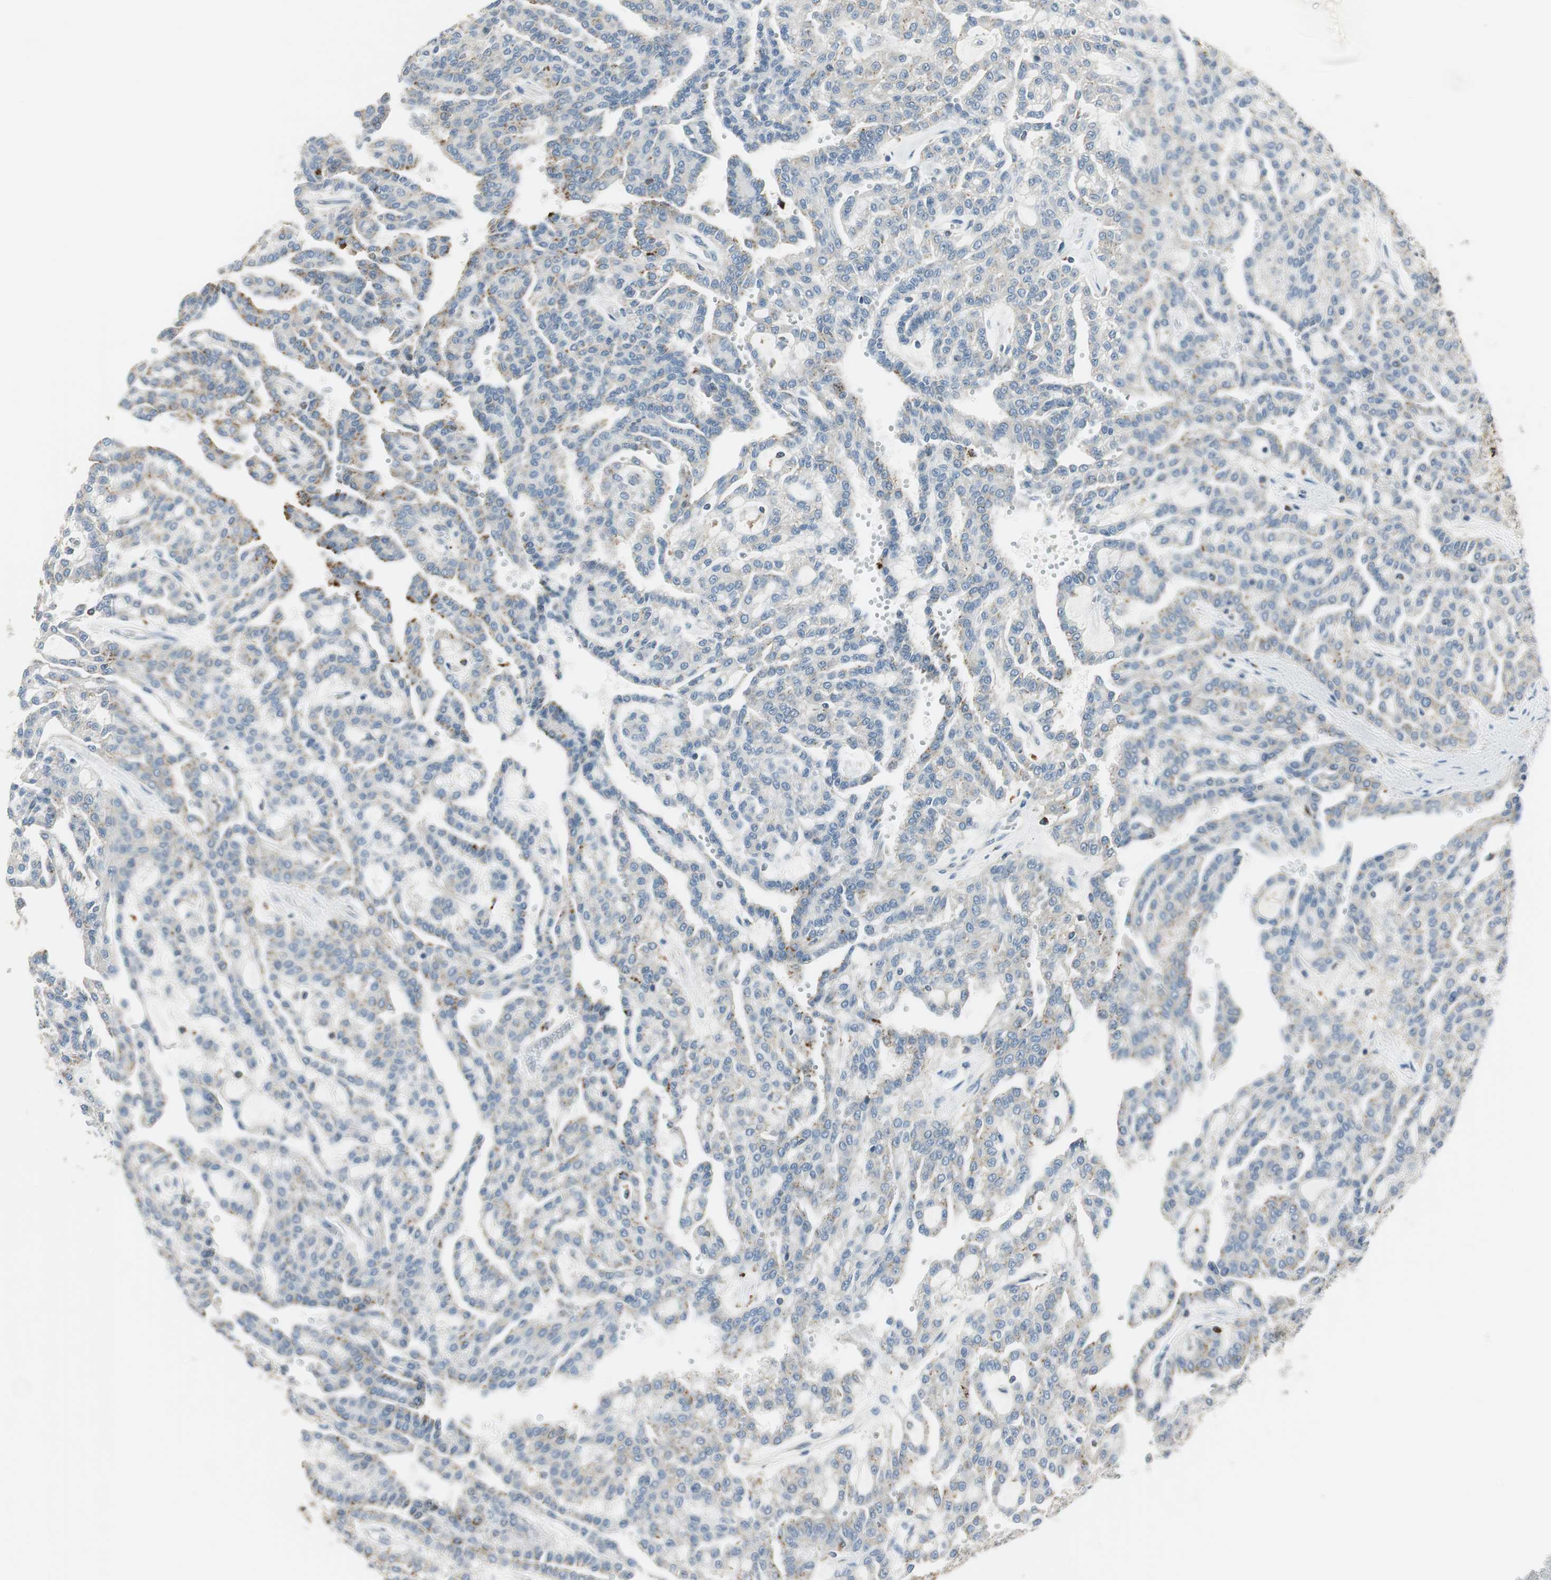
{"staining": {"intensity": "weak", "quantity": "<25%", "location": "cytoplasmic/membranous"}, "tissue": "renal cancer", "cell_type": "Tumor cells", "image_type": "cancer", "snomed": [{"axis": "morphology", "description": "Adenocarcinoma, NOS"}, {"axis": "topography", "description": "Kidney"}], "caption": "Tumor cells show no significant protein expression in renal cancer (adenocarcinoma). (Immunohistochemistry, brightfield microscopy, high magnification).", "gene": "NCK1", "patient": {"sex": "male", "age": 63}}